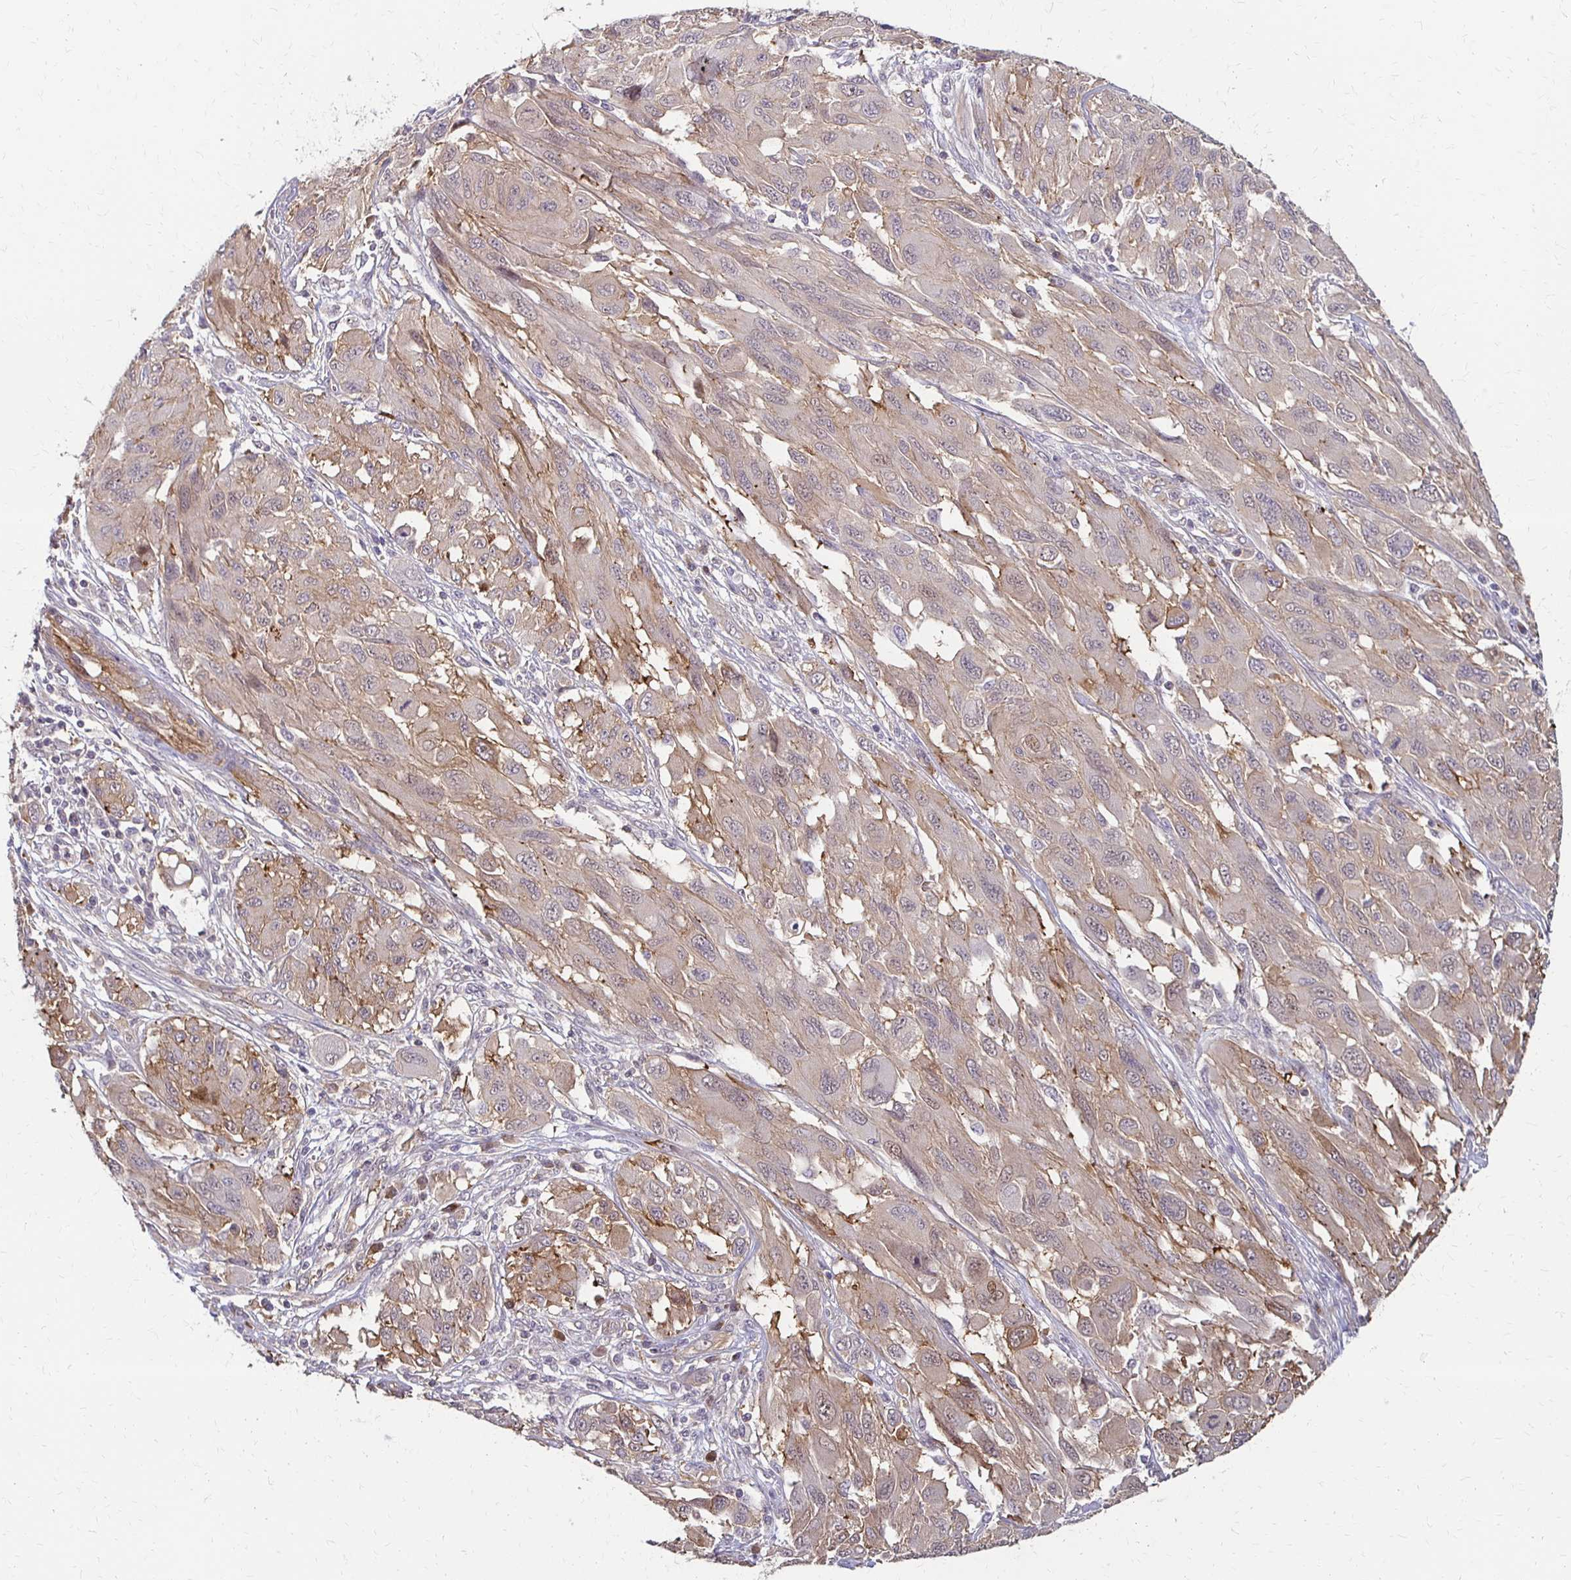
{"staining": {"intensity": "weak", "quantity": "25%-75%", "location": "cytoplasmic/membranous"}, "tissue": "melanoma", "cell_type": "Tumor cells", "image_type": "cancer", "snomed": [{"axis": "morphology", "description": "Malignant melanoma, NOS"}, {"axis": "topography", "description": "Skin"}], "caption": "Brown immunohistochemical staining in human malignant melanoma demonstrates weak cytoplasmic/membranous positivity in about 25%-75% of tumor cells. (Stains: DAB (3,3'-diaminobenzidine) in brown, nuclei in blue, Microscopy: brightfield microscopy at high magnification).", "gene": "CFL2", "patient": {"sex": "female", "age": 91}}